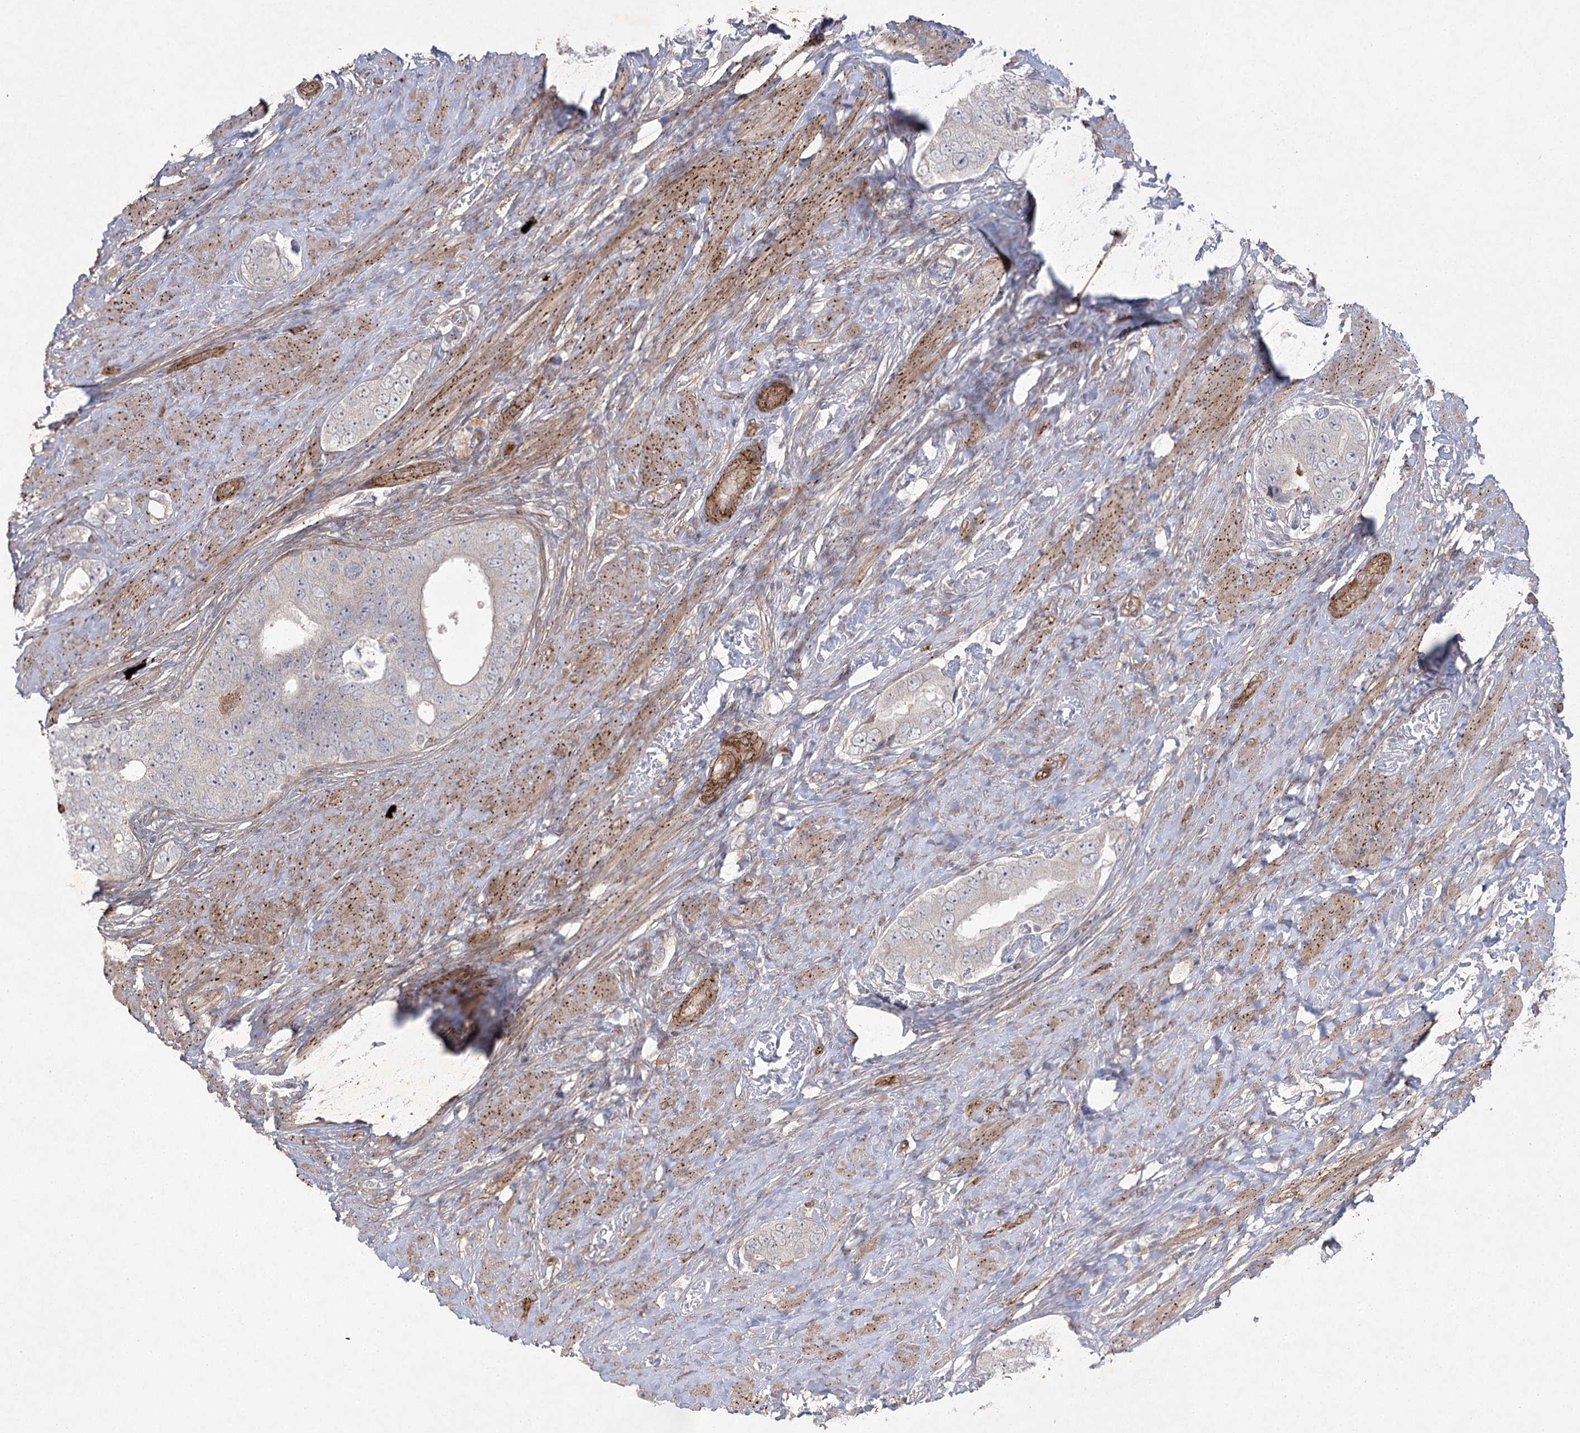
{"staining": {"intensity": "negative", "quantity": "none", "location": "none"}, "tissue": "prostate cancer", "cell_type": "Tumor cells", "image_type": "cancer", "snomed": [{"axis": "morphology", "description": "Adenocarcinoma, High grade"}, {"axis": "topography", "description": "Prostate"}], "caption": "Histopathology image shows no significant protein positivity in tumor cells of prostate cancer (high-grade adenocarcinoma).", "gene": "AMTN", "patient": {"sex": "male", "age": 56}}